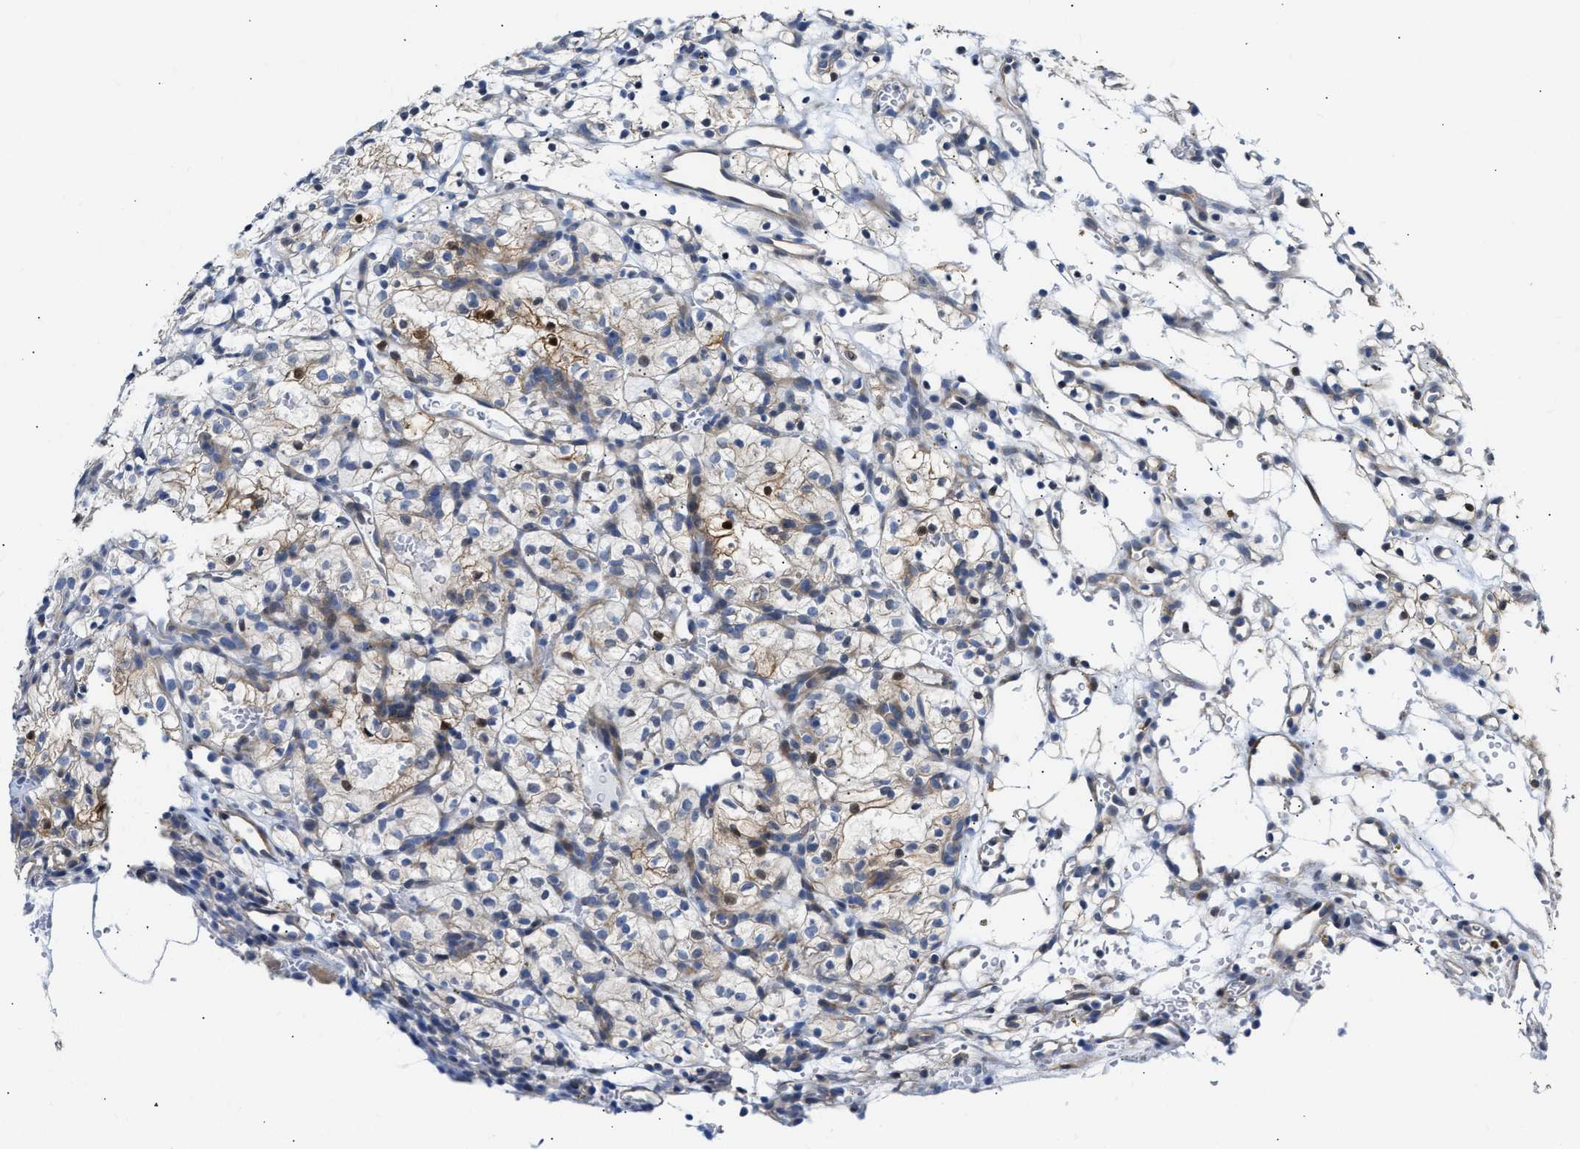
{"staining": {"intensity": "weak", "quantity": "<25%", "location": "cytoplasmic/membranous"}, "tissue": "renal cancer", "cell_type": "Tumor cells", "image_type": "cancer", "snomed": [{"axis": "morphology", "description": "Adenocarcinoma, NOS"}, {"axis": "topography", "description": "Kidney"}], "caption": "Immunohistochemical staining of adenocarcinoma (renal) displays no significant staining in tumor cells.", "gene": "FHL1", "patient": {"sex": "female", "age": 57}}